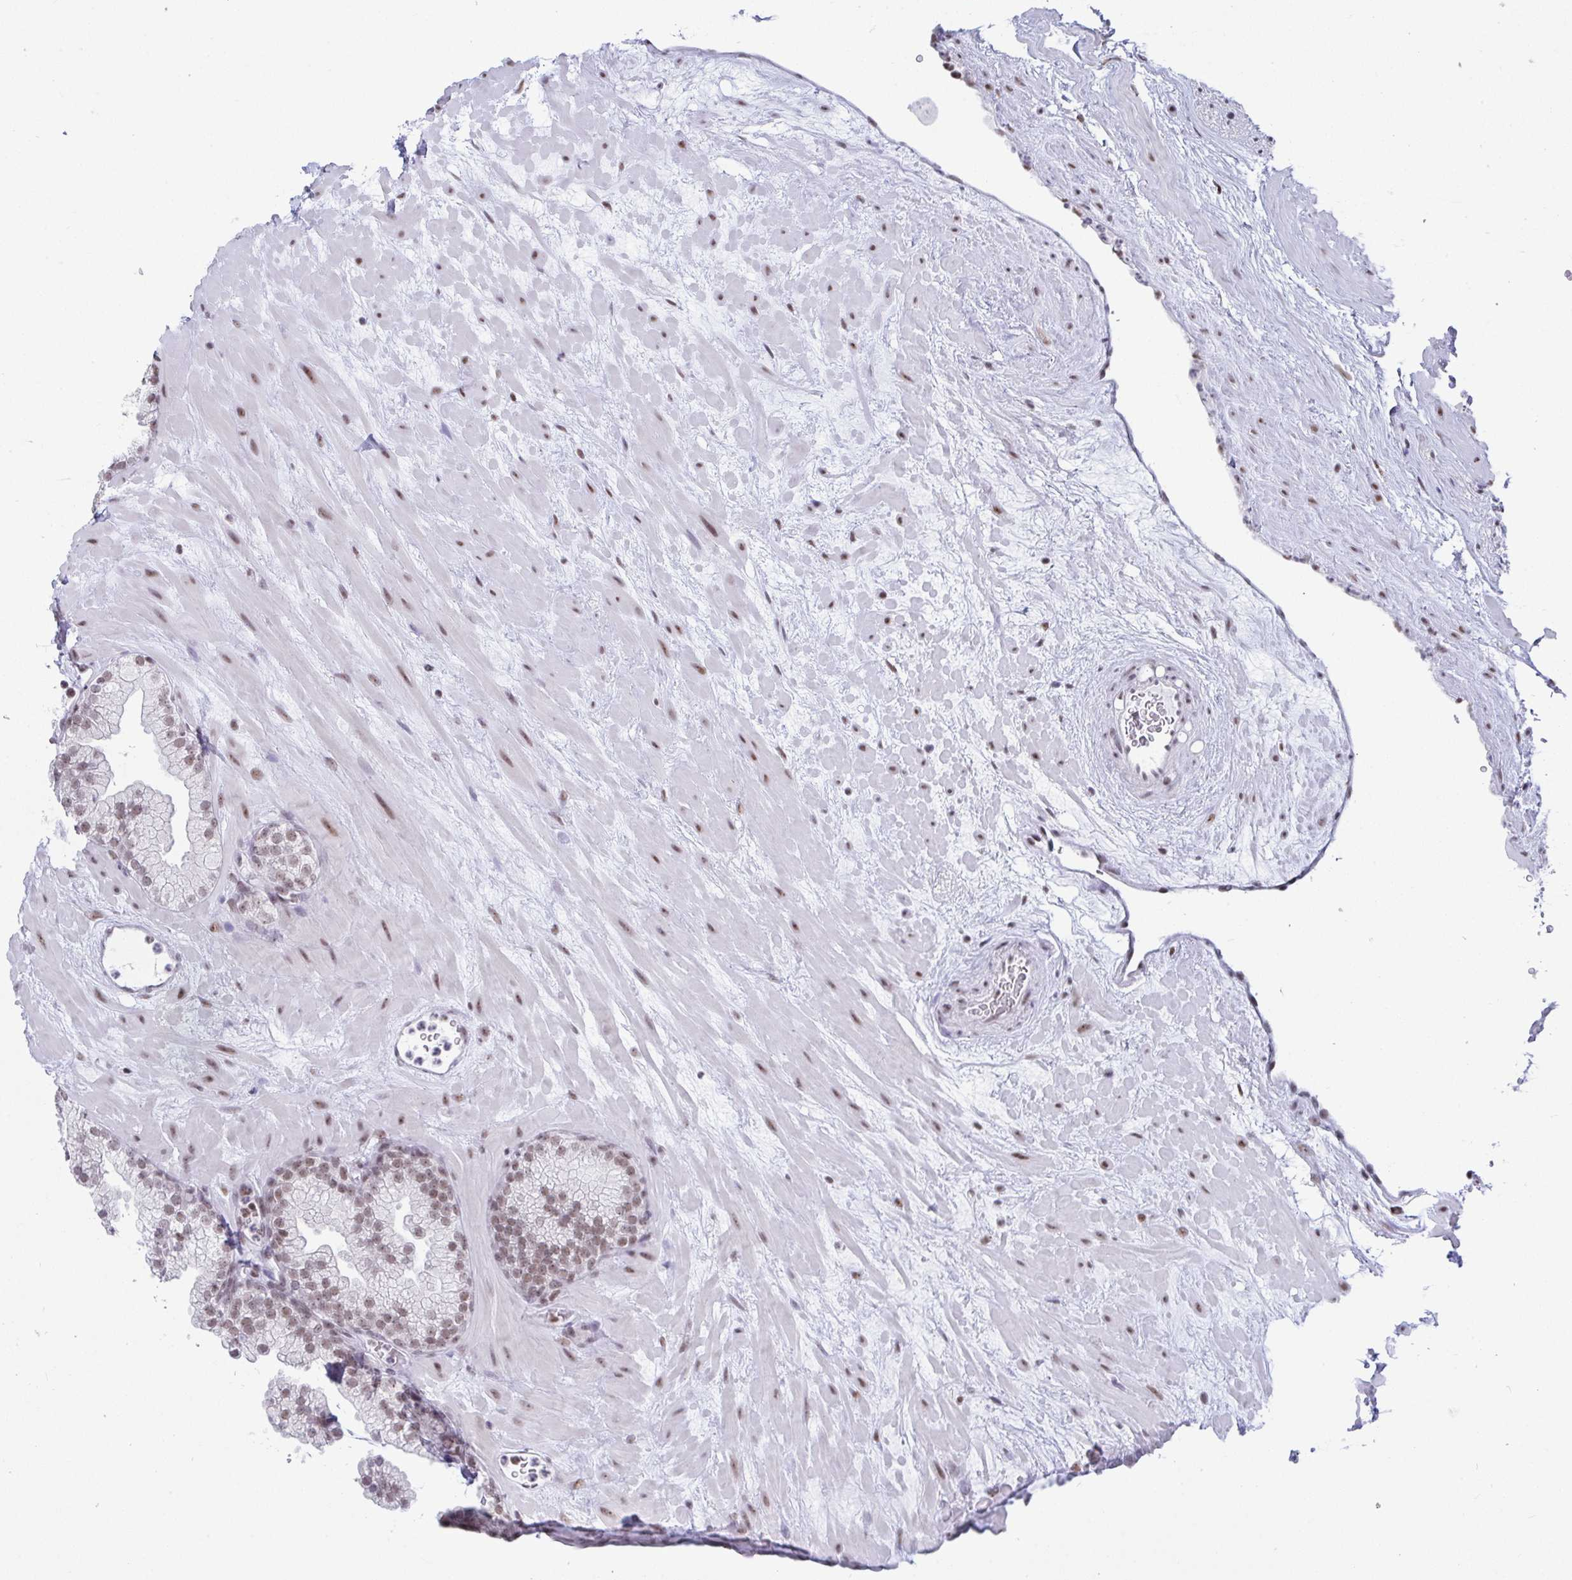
{"staining": {"intensity": "weak", "quantity": "25%-75%", "location": "nuclear"}, "tissue": "prostate", "cell_type": "Glandular cells", "image_type": "normal", "snomed": [{"axis": "morphology", "description": "Normal tissue, NOS"}, {"axis": "topography", "description": "Prostate"}, {"axis": "topography", "description": "Peripheral nerve tissue"}], "caption": "Immunohistochemistry staining of benign prostate, which displays low levels of weak nuclear expression in approximately 25%-75% of glandular cells indicating weak nuclear protein expression. The staining was performed using DAB (brown) for protein detection and nuclei were counterstained in hematoxylin (blue).", "gene": "SUPT16H", "patient": {"sex": "male", "age": 61}}